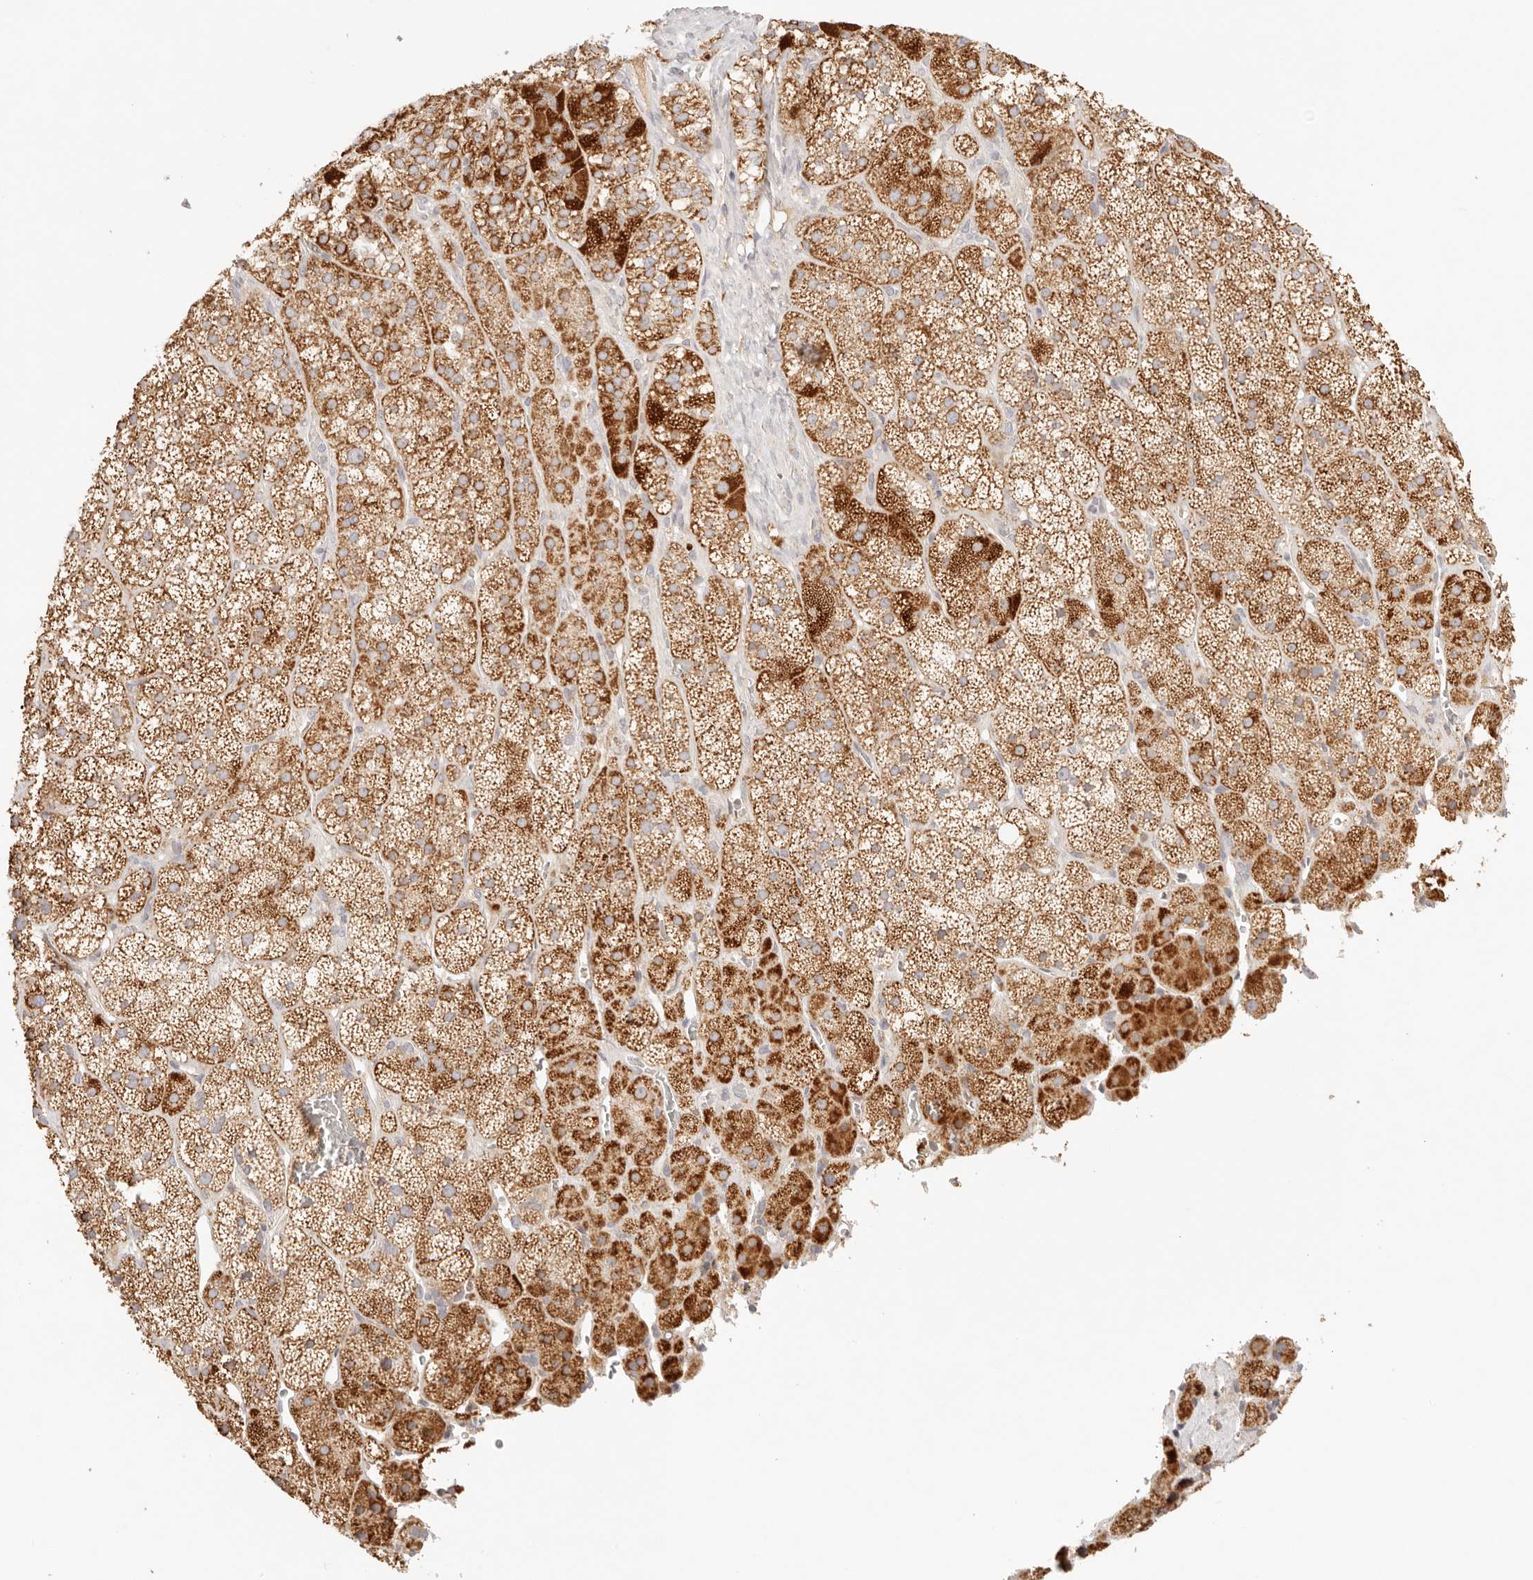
{"staining": {"intensity": "strong", "quantity": ">75%", "location": "cytoplasmic/membranous"}, "tissue": "adrenal gland", "cell_type": "Glandular cells", "image_type": "normal", "snomed": [{"axis": "morphology", "description": "Normal tissue, NOS"}, {"axis": "topography", "description": "Adrenal gland"}], "caption": "Immunohistochemistry (DAB (3,3'-diaminobenzidine)) staining of normal human adrenal gland shows strong cytoplasmic/membranous protein staining in approximately >75% of glandular cells.", "gene": "COA6", "patient": {"sex": "male", "age": 57}}